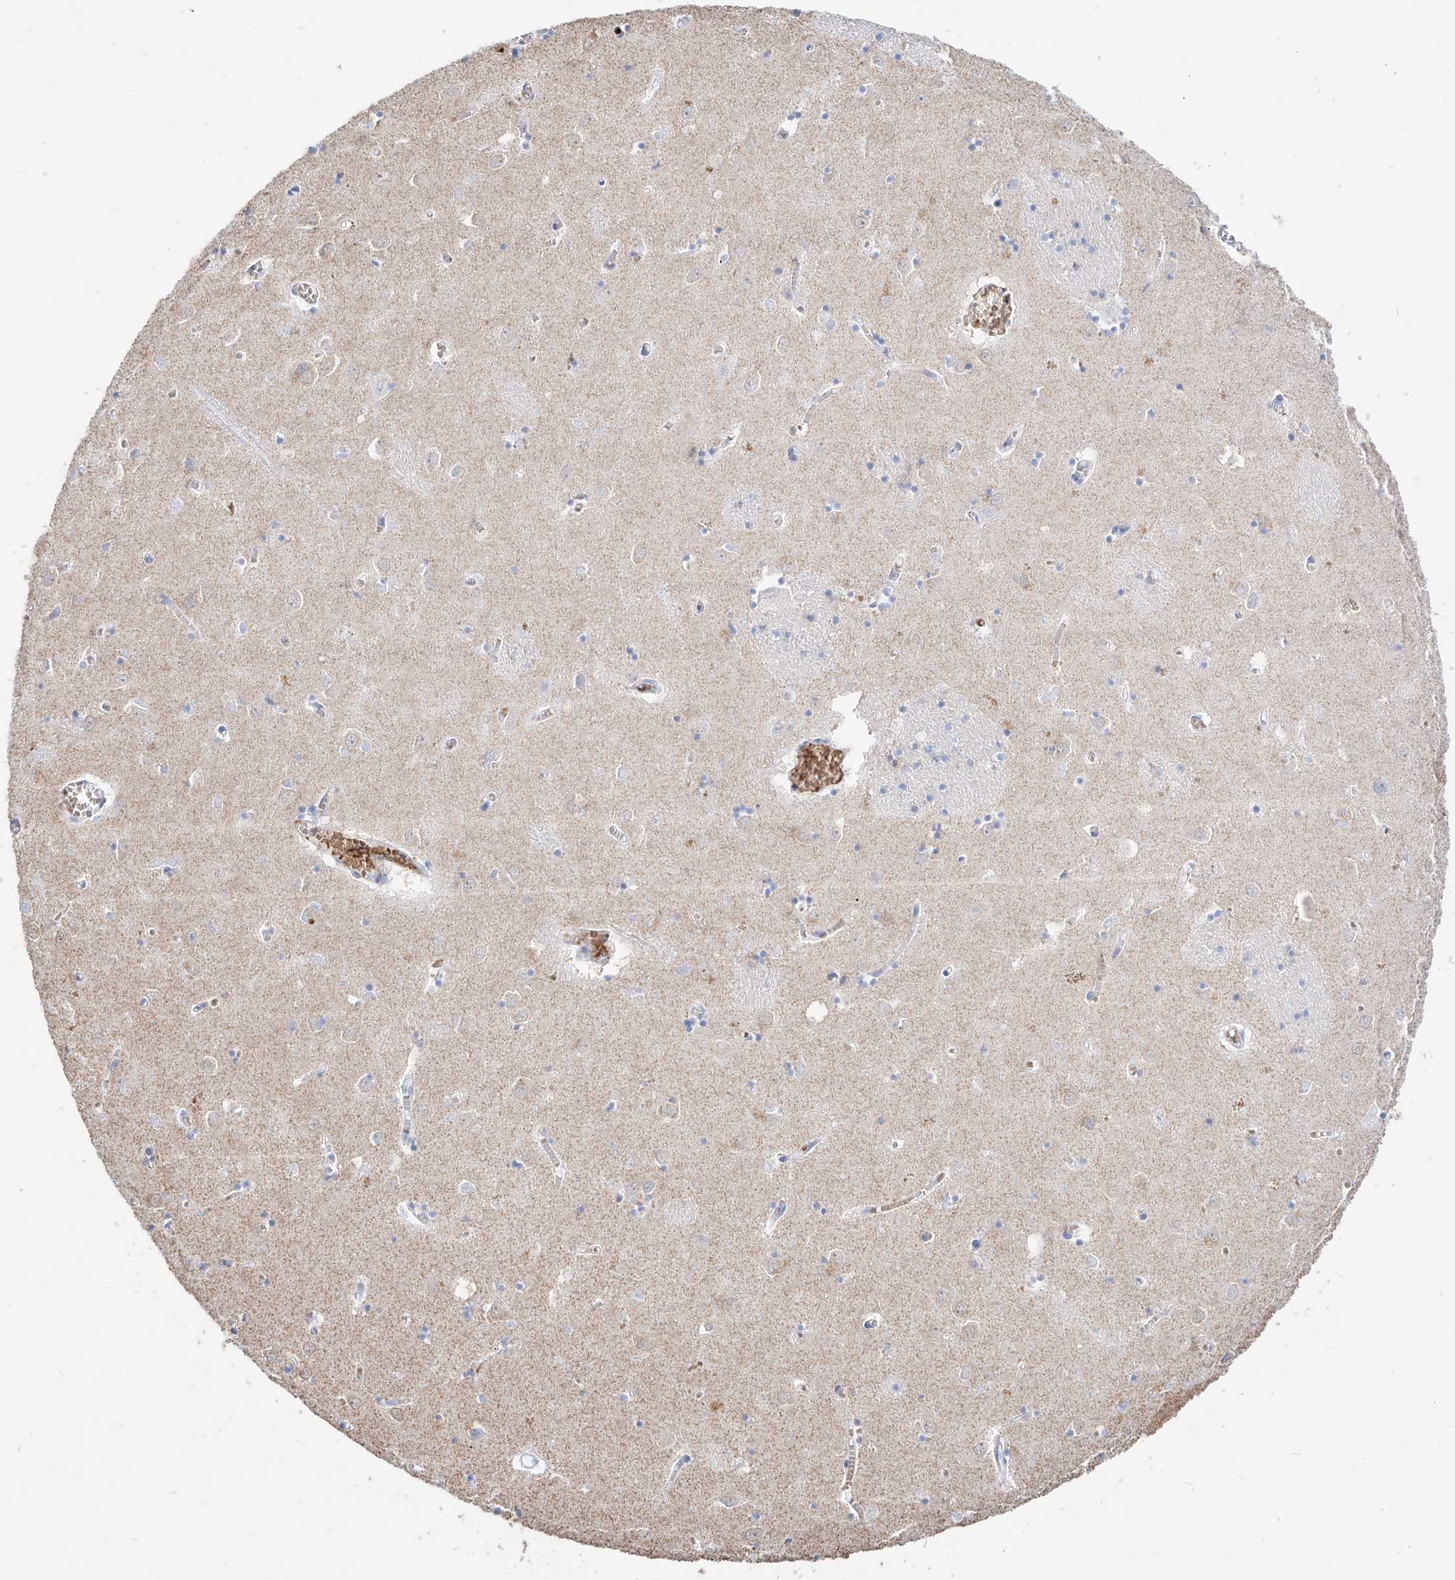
{"staining": {"intensity": "negative", "quantity": "none", "location": "none"}, "tissue": "caudate", "cell_type": "Glial cells", "image_type": "normal", "snomed": [{"axis": "morphology", "description": "Normal tissue, NOS"}, {"axis": "topography", "description": "Lateral ventricle wall"}], "caption": "DAB (3,3'-diaminobenzidine) immunohistochemical staining of normal human caudate shows no significant staining in glial cells. (Brightfield microscopy of DAB (3,3'-diaminobenzidine) IHC at high magnification).", "gene": "ZFP42", "patient": {"sex": "male", "age": 70}}